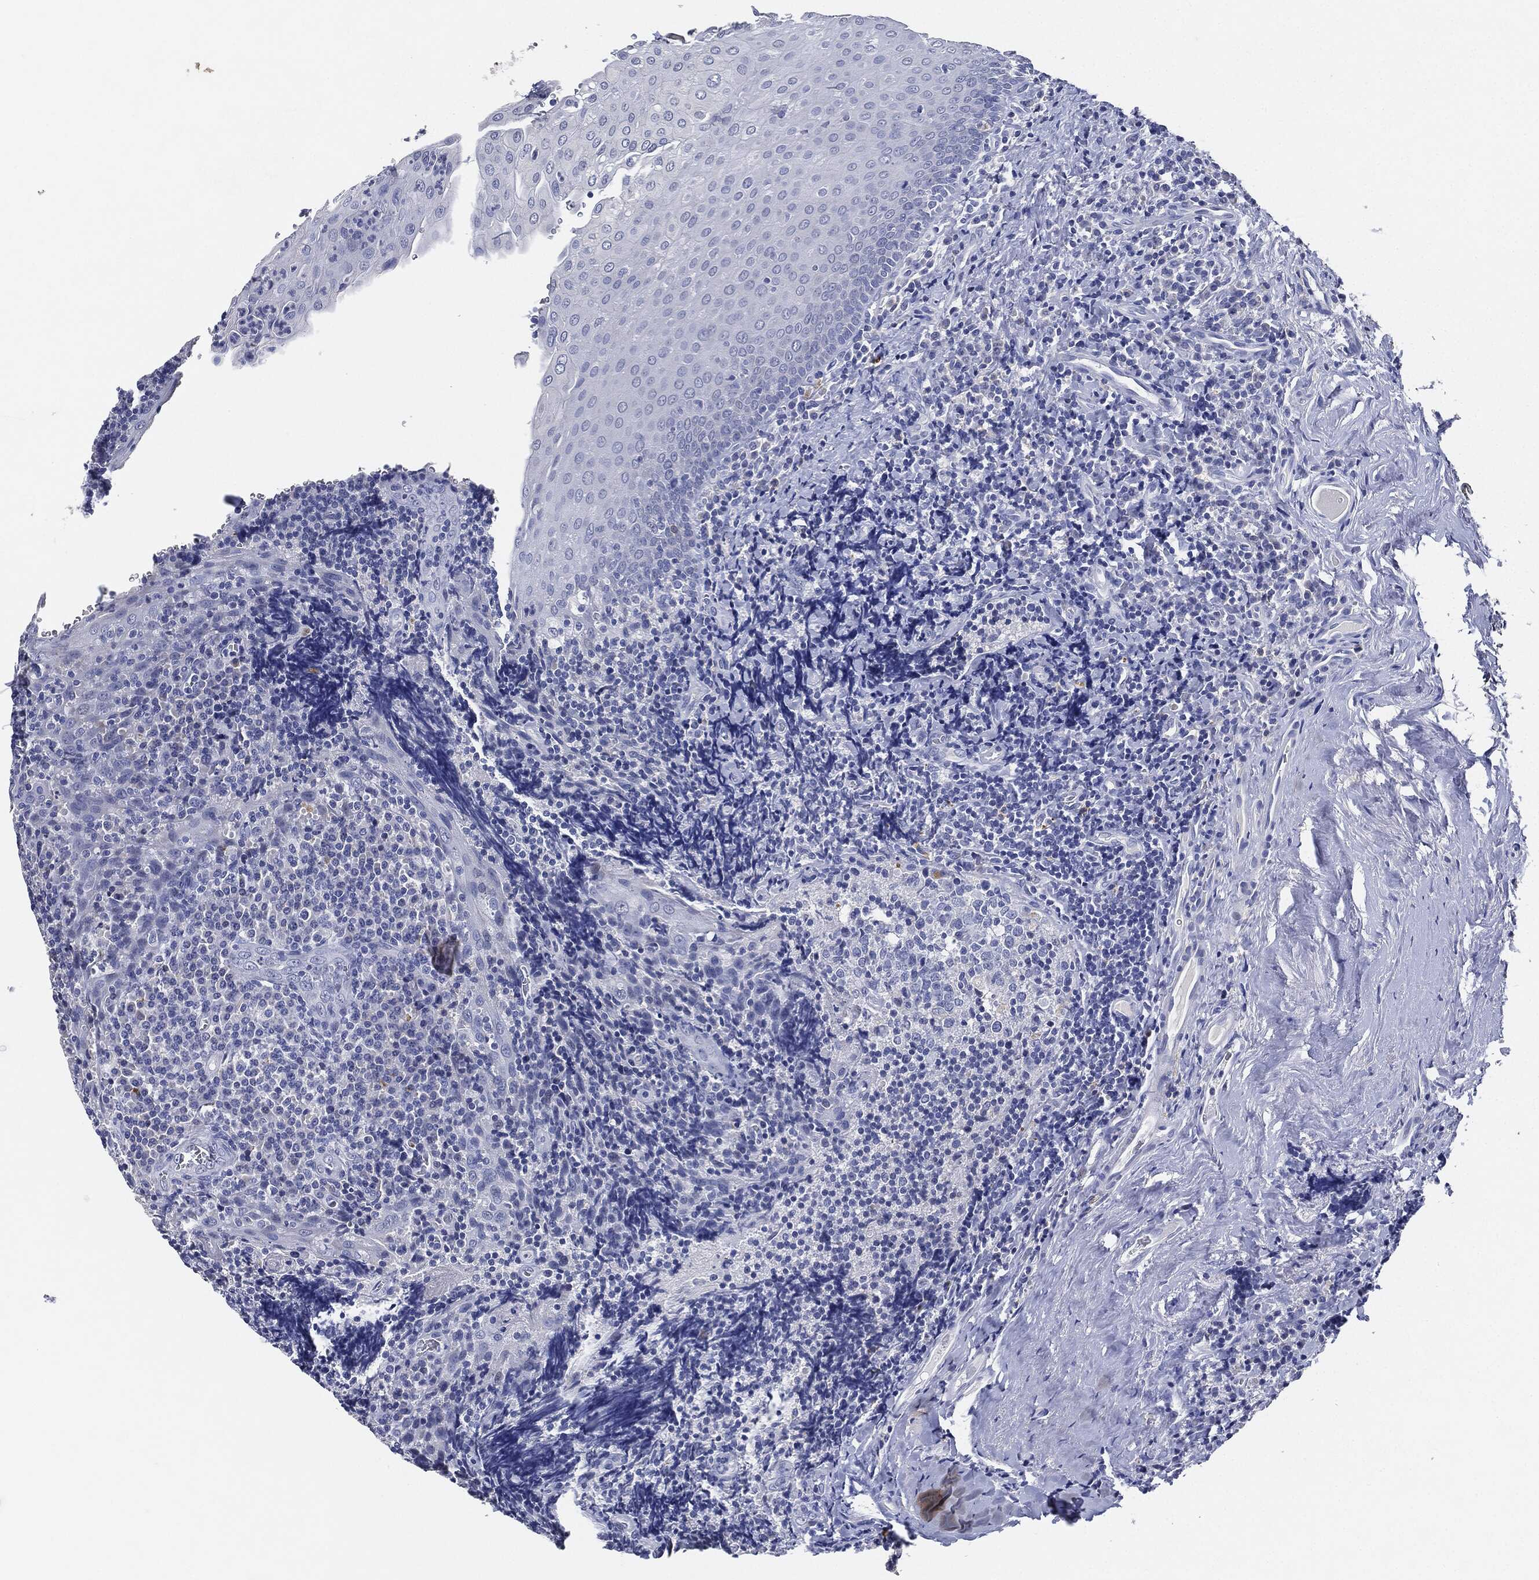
{"staining": {"intensity": "negative", "quantity": "none", "location": "none"}, "tissue": "tonsil", "cell_type": "Germinal center cells", "image_type": "normal", "snomed": [{"axis": "morphology", "description": "Normal tissue, NOS"}, {"axis": "morphology", "description": "Inflammation, NOS"}, {"axis": "topography", "description": "Tonsil"}], "caption": "This is an immunohistochemistry histopathology image of benign human tonsil. There is no positivity in germinal center cells.", "gene": "NTRK1", "patient": {"sex": "female", "age": 31}}